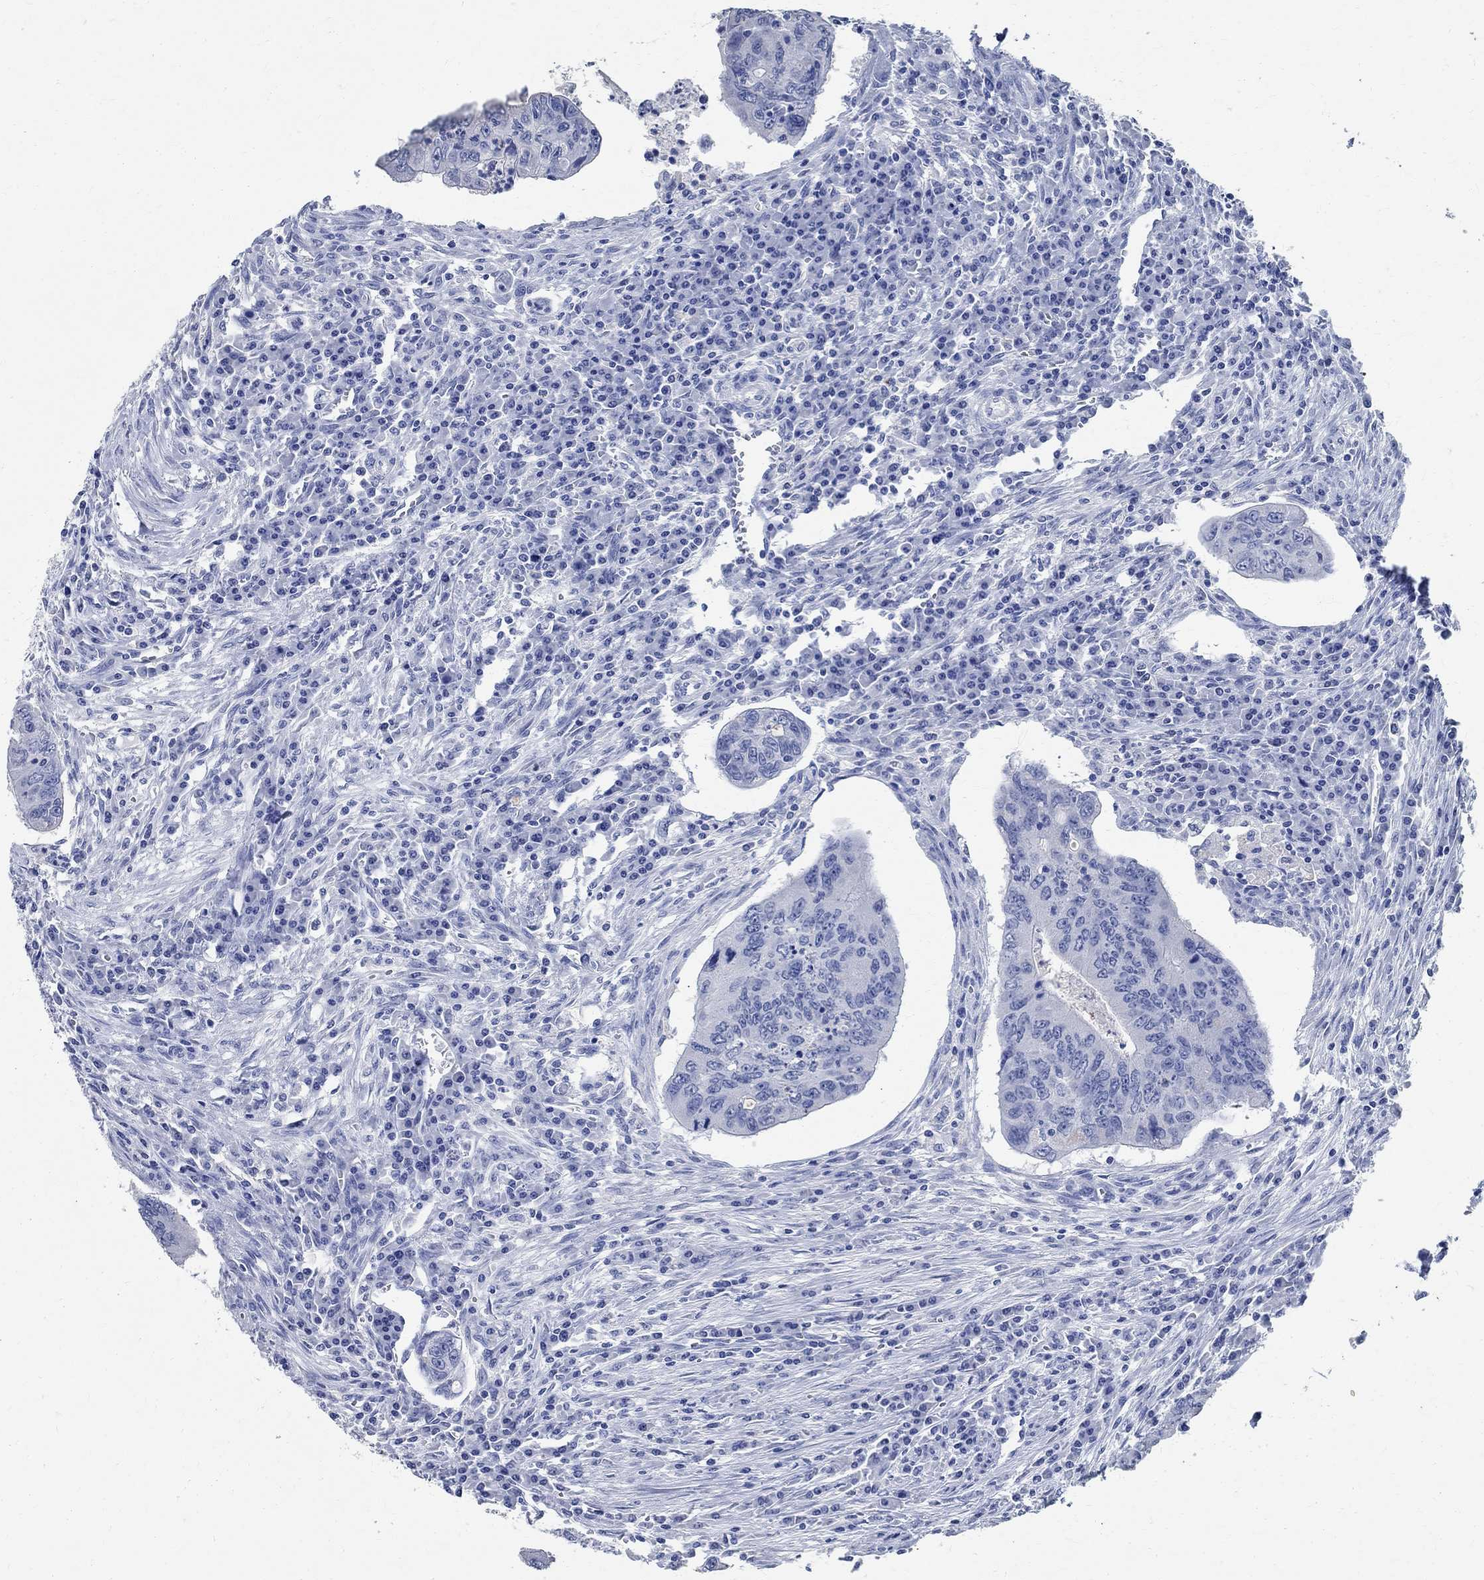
{"staining": {"intensity": "negative", "quantity": "none", "location": "none"}, "tissue": "colorectal cancer", "cell_type": "Tumor cells", "image_type": "cancer", "snomed": [{"axis": "morphology", "description": "Adenocarcinoma, NOS"}, {"axis": "topography", "description": "Colon"}], "caption": "The IHC photomicrograph has no significant expression in tumor cells of colorectal adenocarcinoma tissue.", "gene": "TMEM221", "patient": {"sex": "male", "age": 53}}